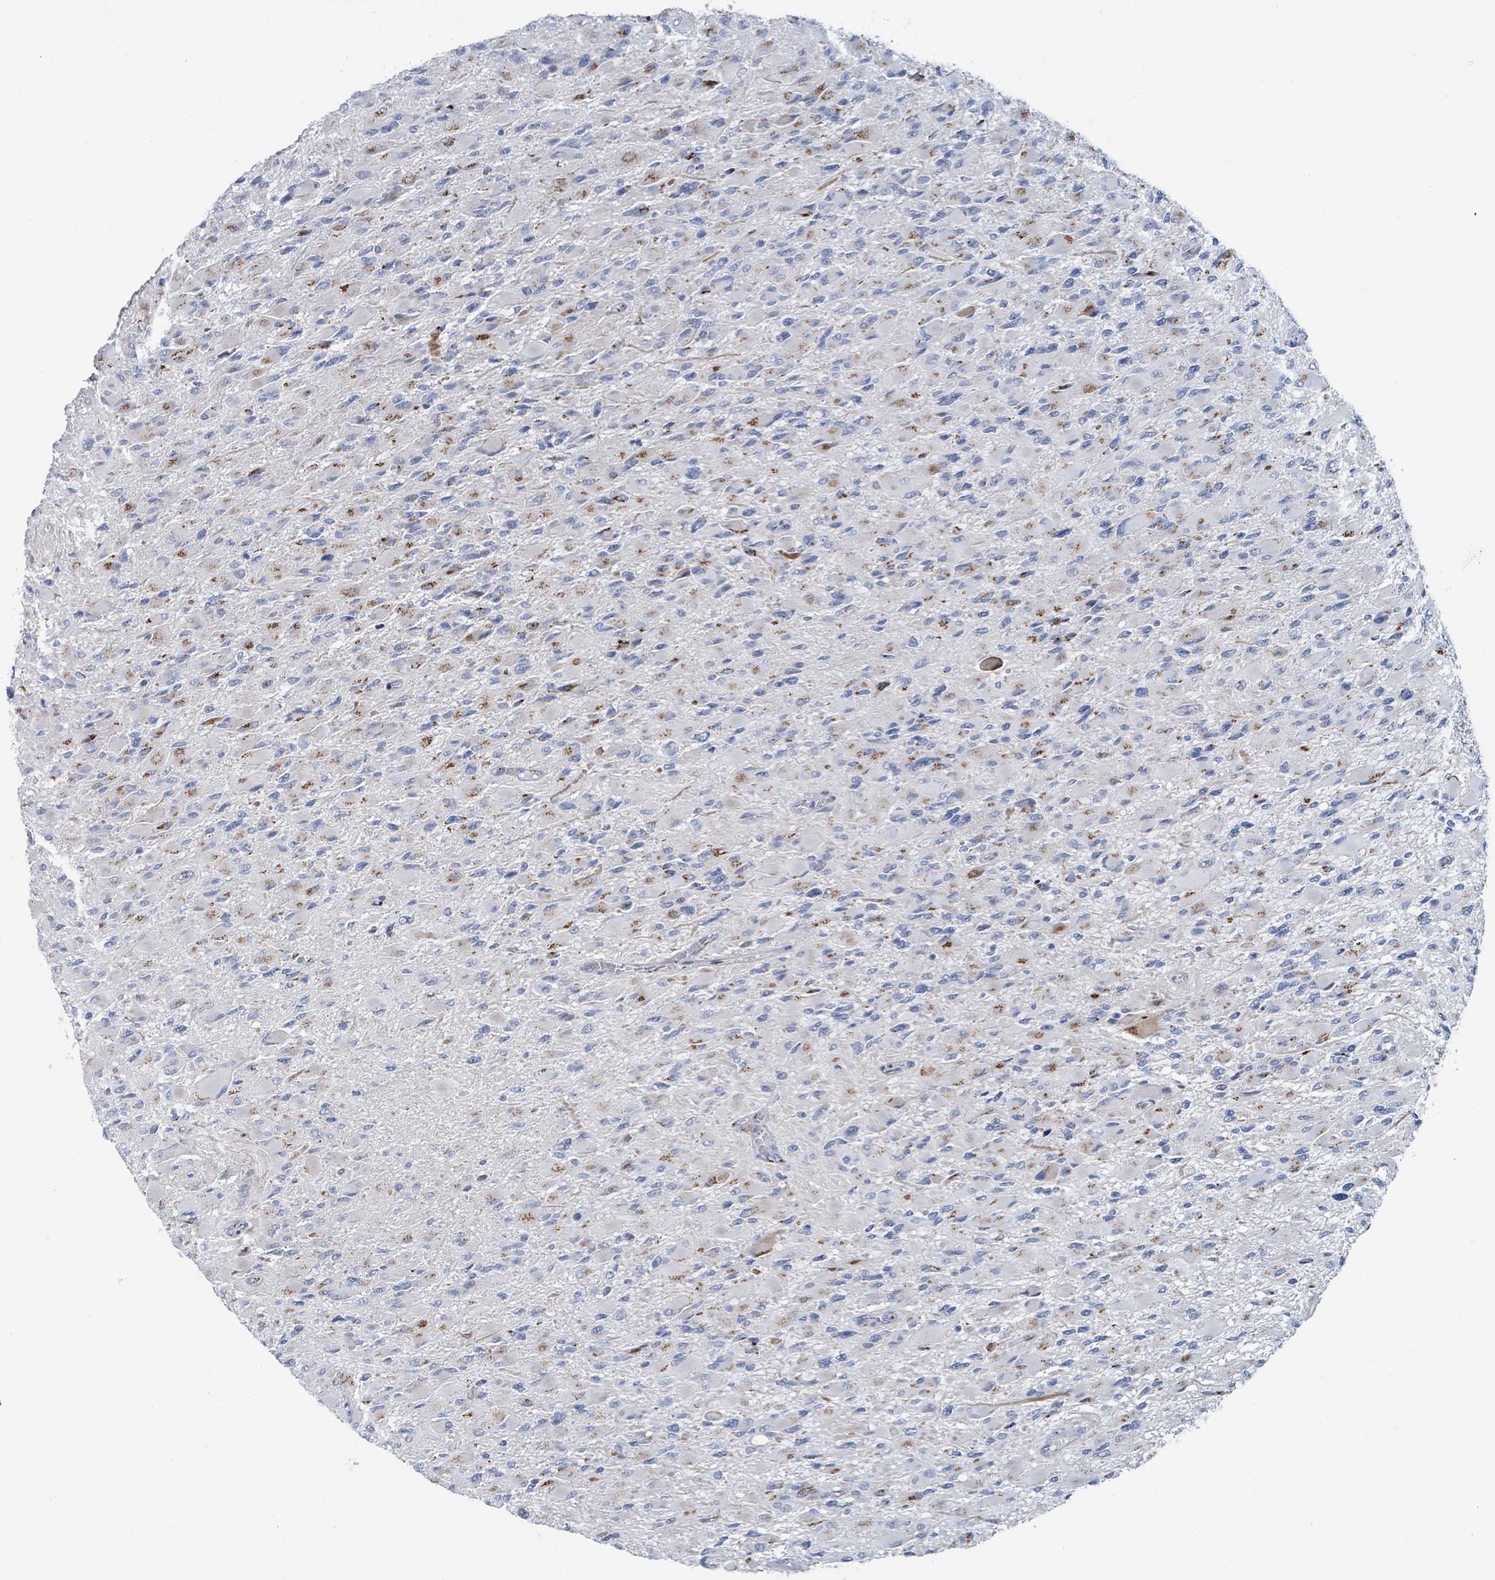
{"staining": {"intensity": "moderate", "quantity": "25%-75%", "location": "cytoplasmic/membranous"}, "tissue": "glioma", "cell_type": "Tumor cells", "image_type": "cancer", "snomed": [{"axis": "morphology", "description": "Glioma, malignant, High grade"}, {"axis": "topography", "description": "Cerebral cortex"}], "caption": "Malignant glioma (high-grade) stained with a protein marker shows moderate staining in tumor cells.", "gene": "DCAF5", "patient": {"sex": "female", "age": 36}}